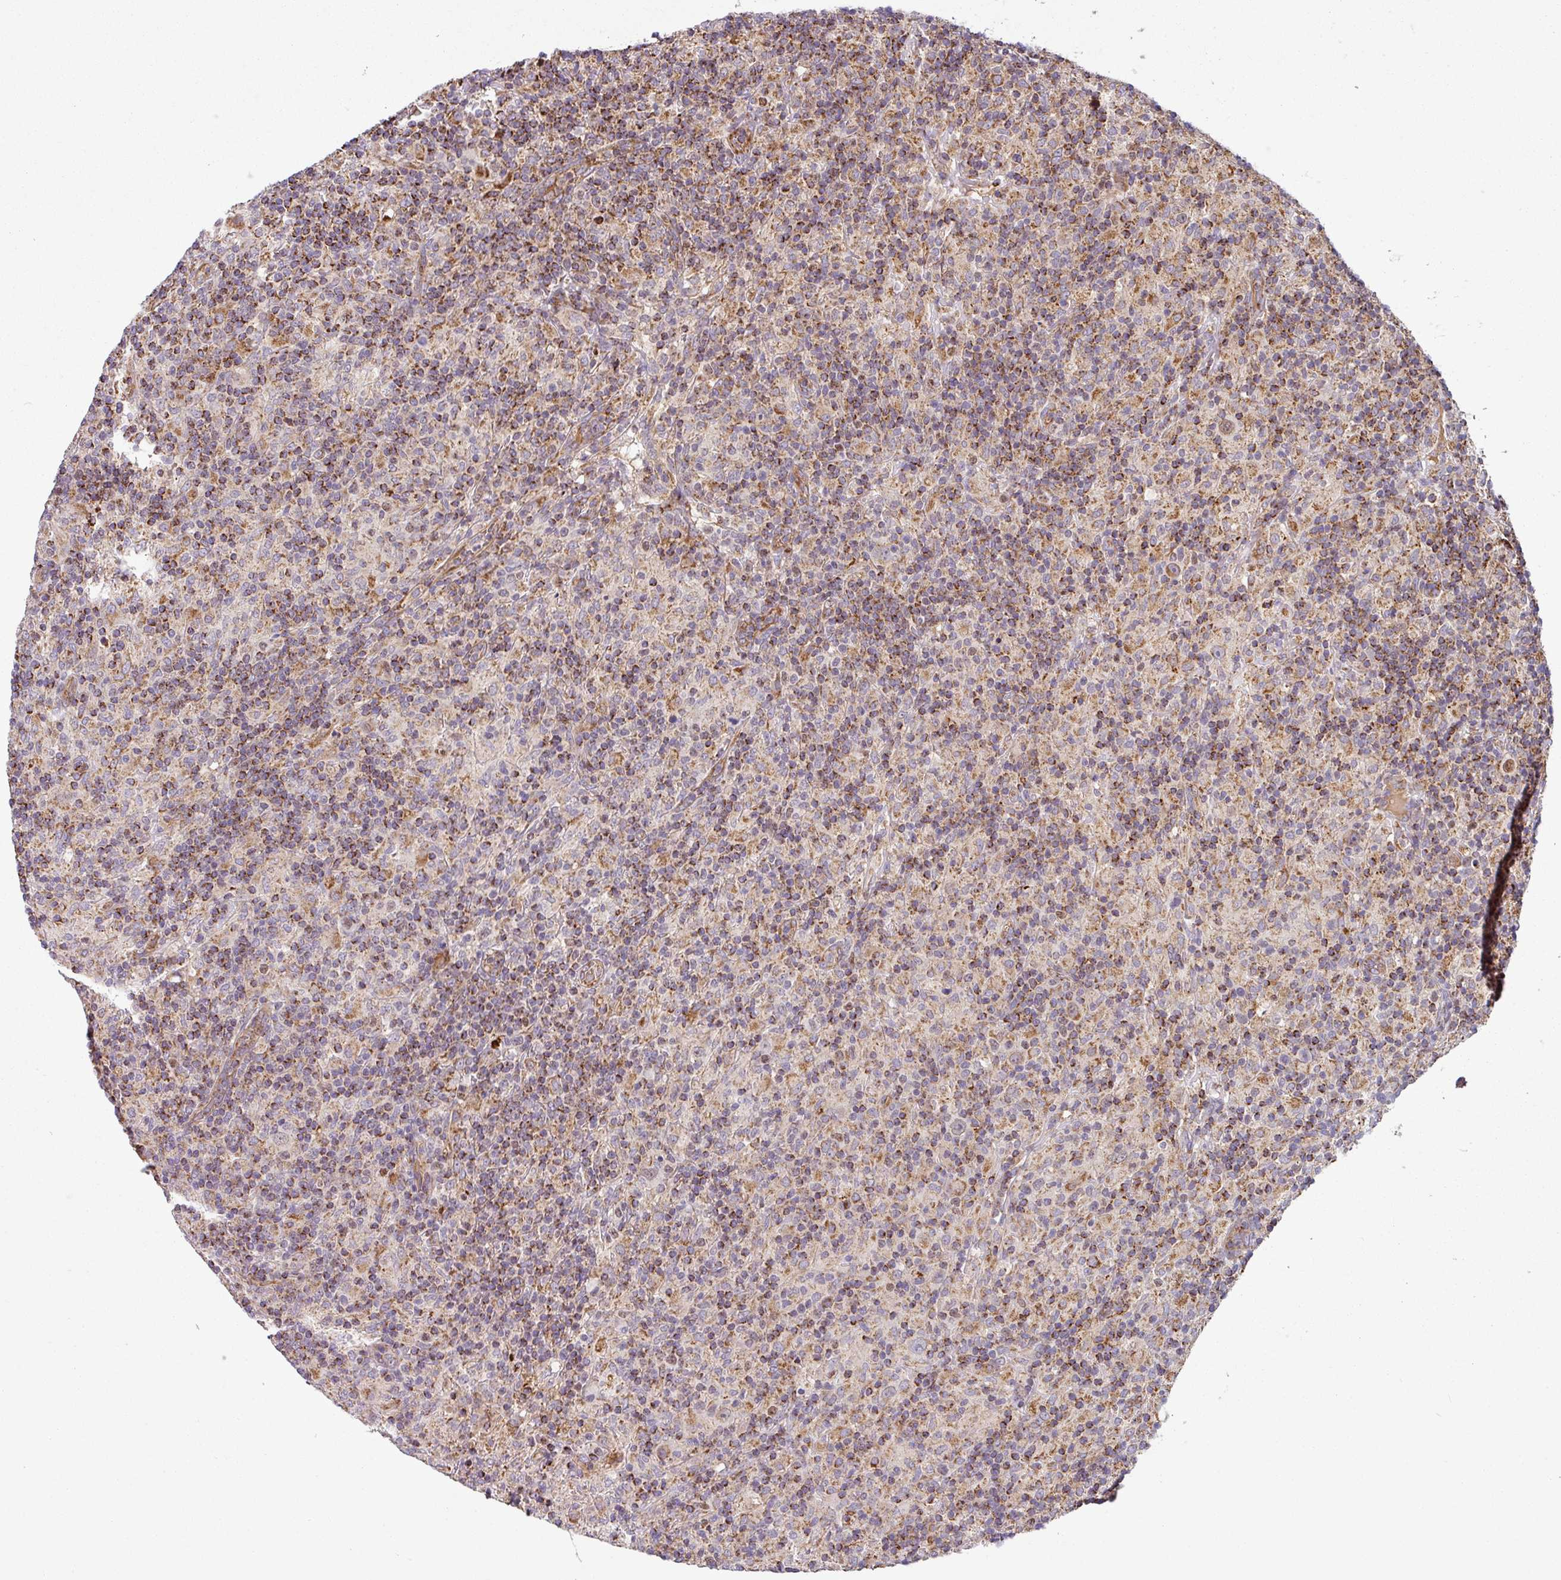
{"staining": {"intensity": "negative", "quantity": "none", "location": "none"}, "tissue": "lymphoma", "cell_type": "Tumor cells", "image_type": "cancer", "snomed": [{"axis": "morphology", "description": "Hodgkin's disease, NOS"}, {"axis": "topography", "description": "Lymph node"}], "caption": "DAB immunohistochemical staining of lymphoma shows no significant expression in tumor cells.", "gene": "PRELID3B", "patient": {"sex": "male", "age": 70}}